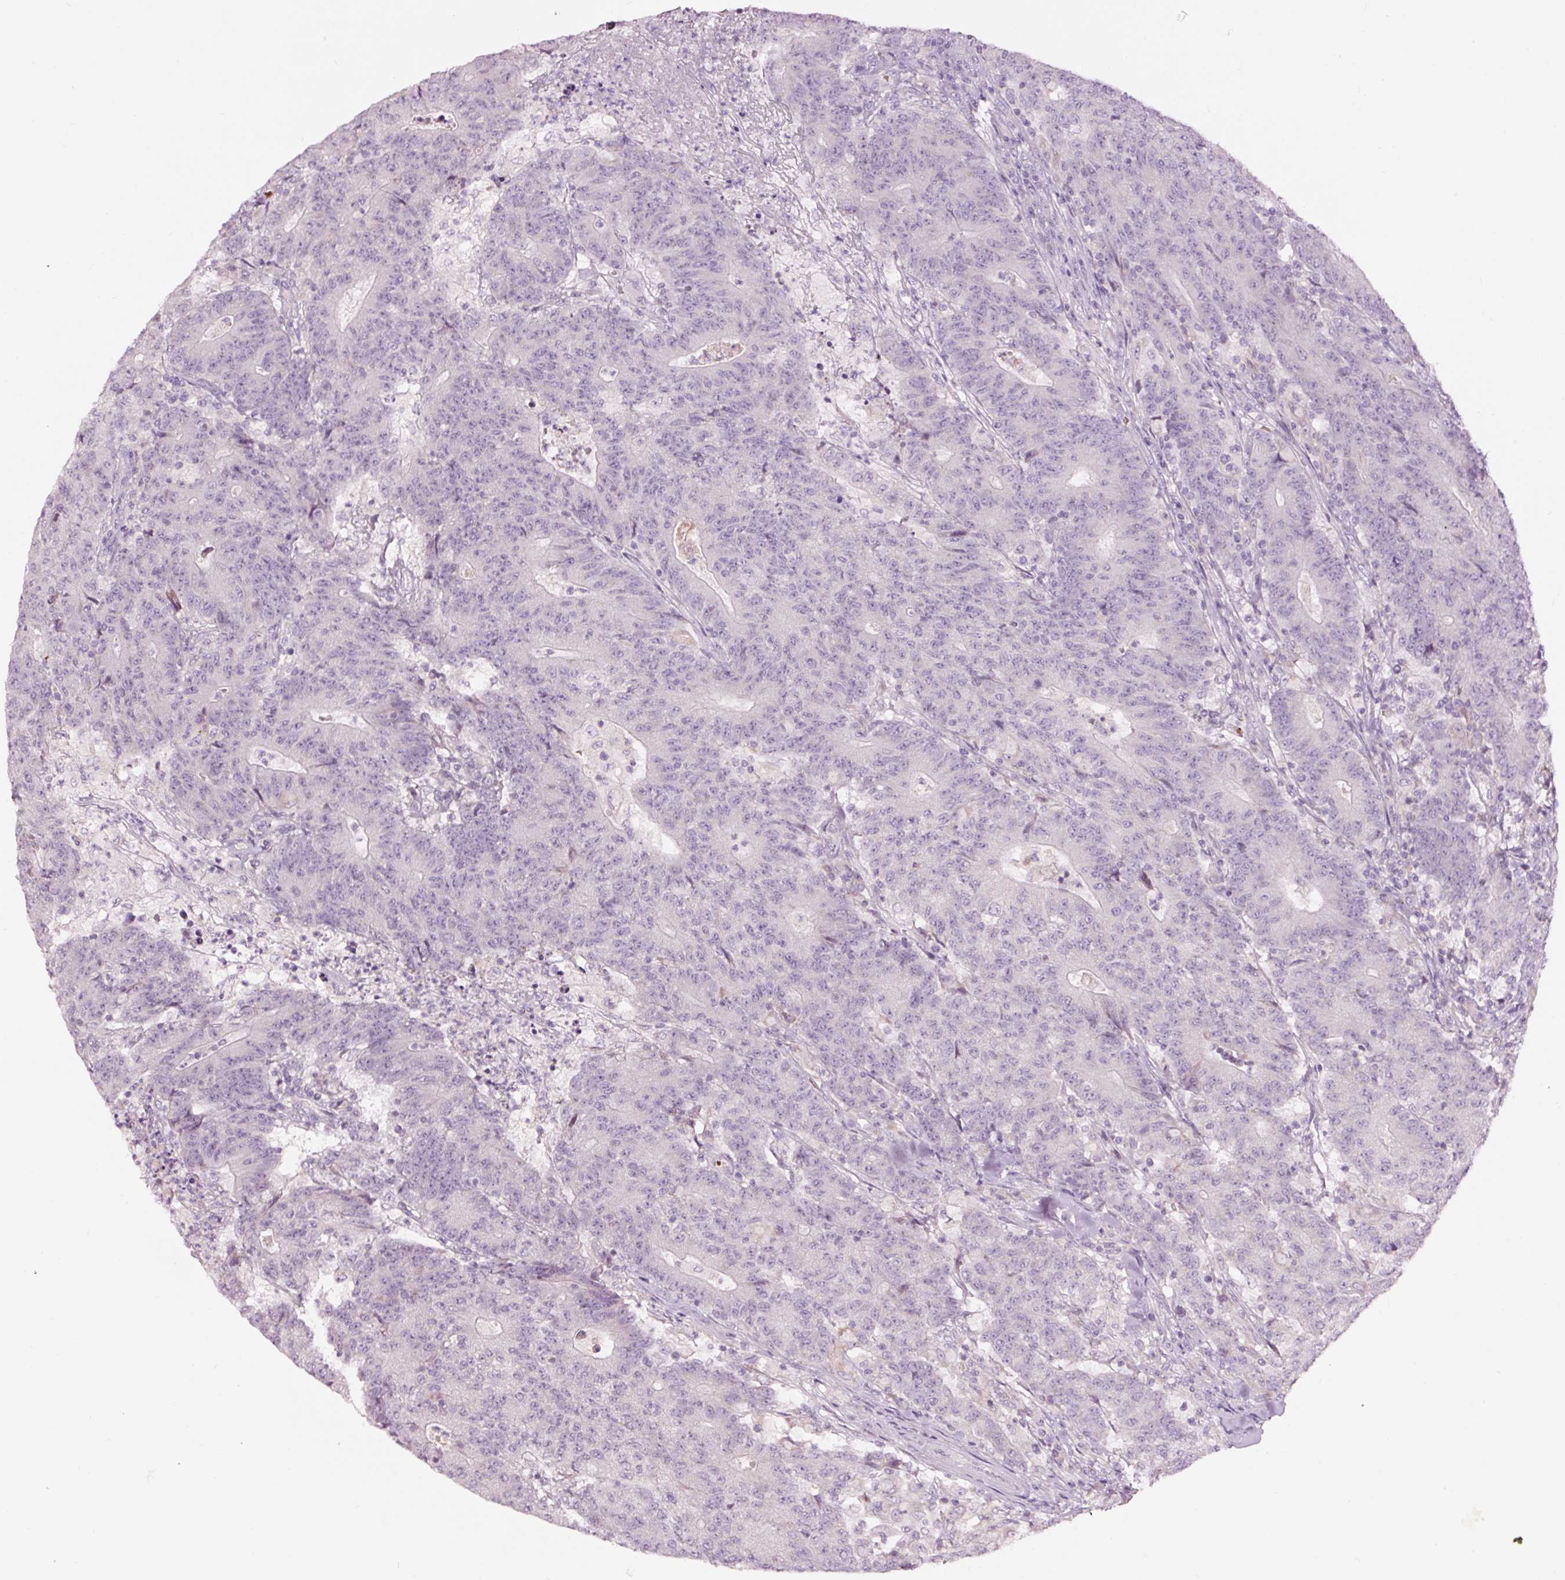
{"staining": {"intensity": "negative", "quantity": "none", "location": "none"}, "tissue": "colorectal cancer", "cell_type": "Tumor cells", "image_type": "cancer", "snomed": [{"axis": "morphology", "description": "Adenocarcinoma, NOS"}, {"axis": "topography", "description": "Colon"}], "caption": "Histopathology image shows no protein expression in tumor cells of colorectal cancer tissue.", "gene": "LDHAL6B", "patient": {"sex": "female", "age": 75}}